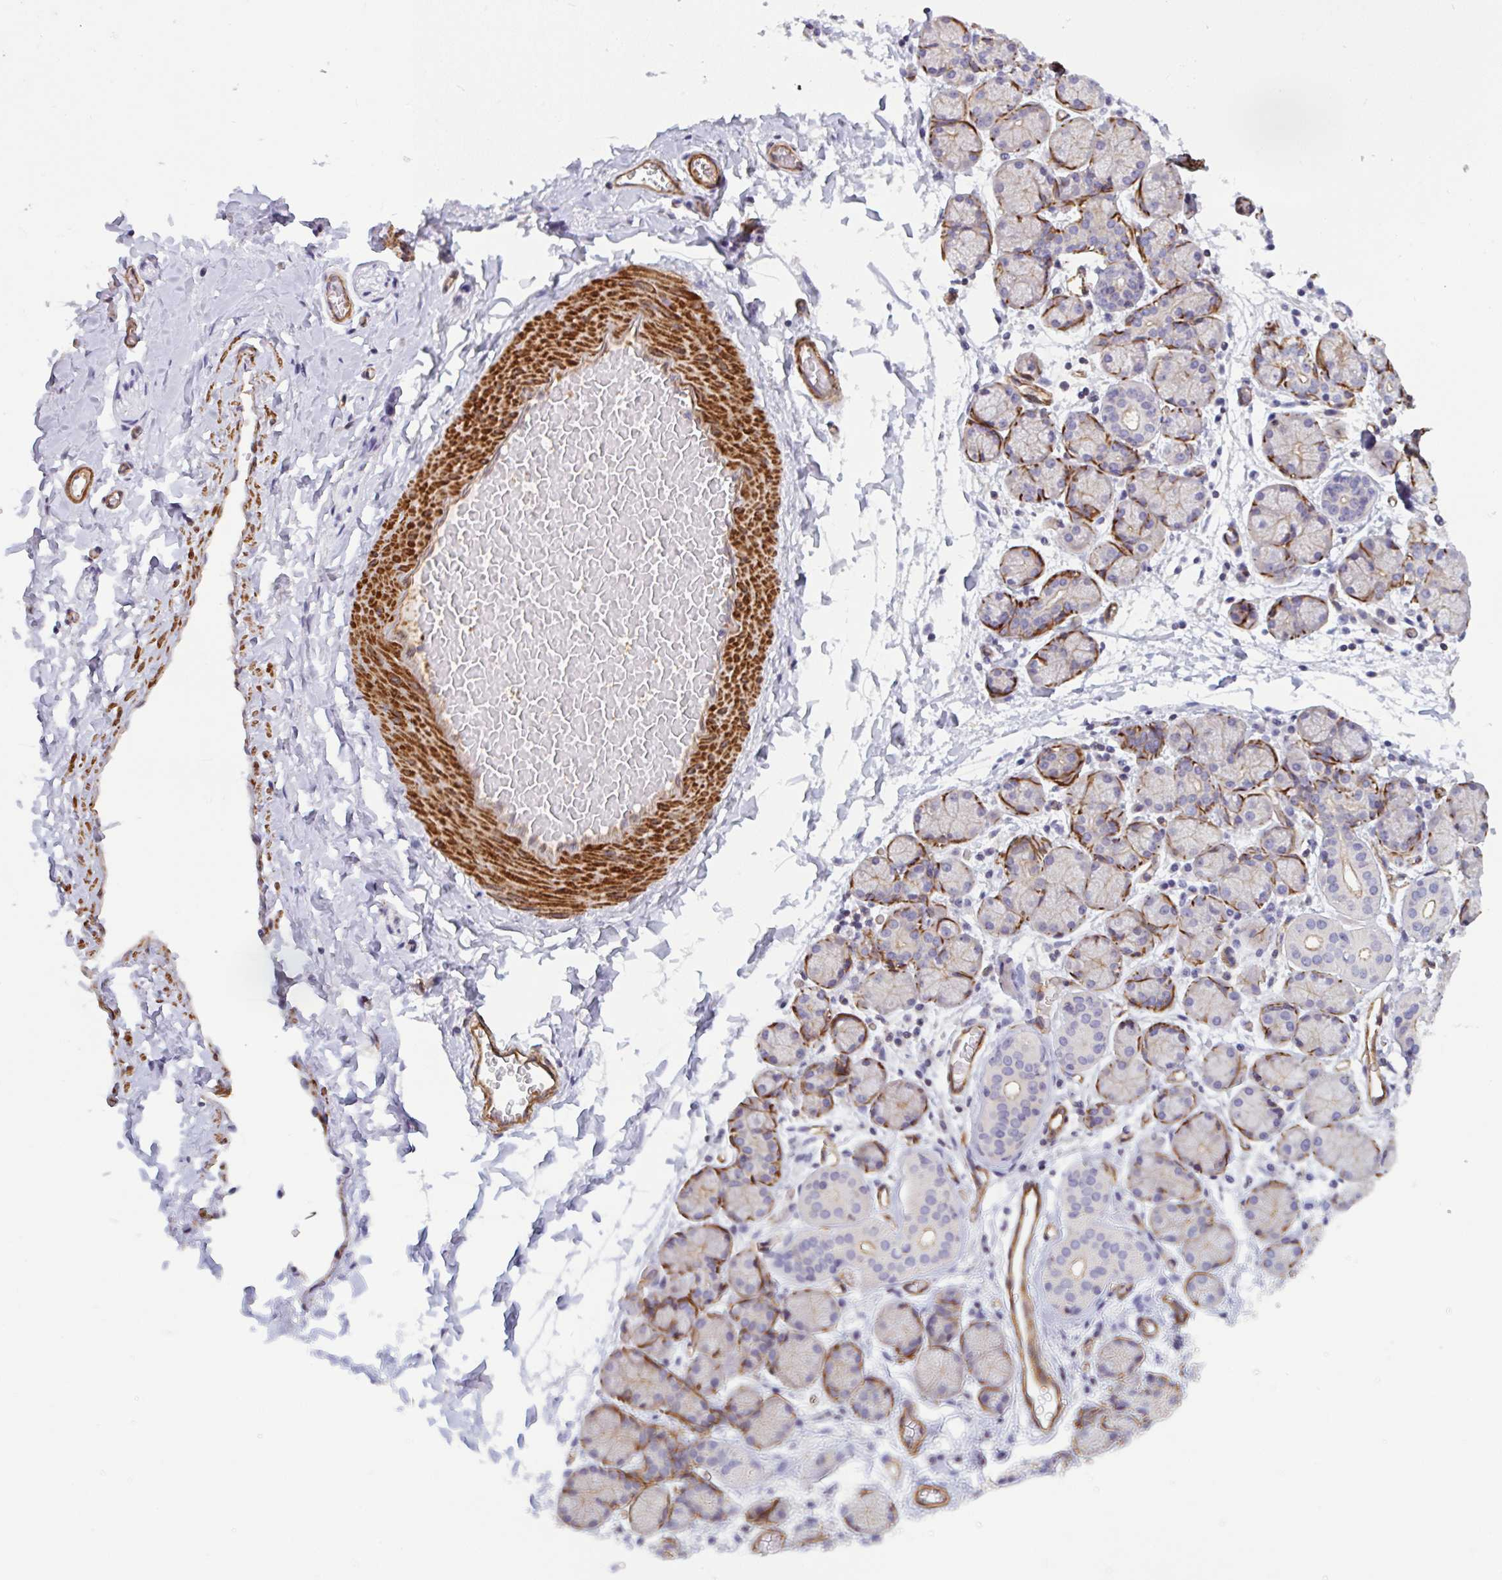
{"staining": {"intensity": "moderate", "quantity": "<25%", "location": "cytoplasmic/membranous"}, "tissue": "salivary gland", "cell_type": "Glandular cells", "image_type": "normal", "snomed": [{"axis": "morphology", "description": "Normal tissue, NOS"}, {"axis": "topography", "description": "Salivary gland"}], "caption": "Moderate cytoplasmic/membranous staining for a protein is present in approximately <25% of glandular cells of unremarkable salivary gland using IHC.", "gene": "SHISA7", "patient": {"sex": "female", "age": 24}}